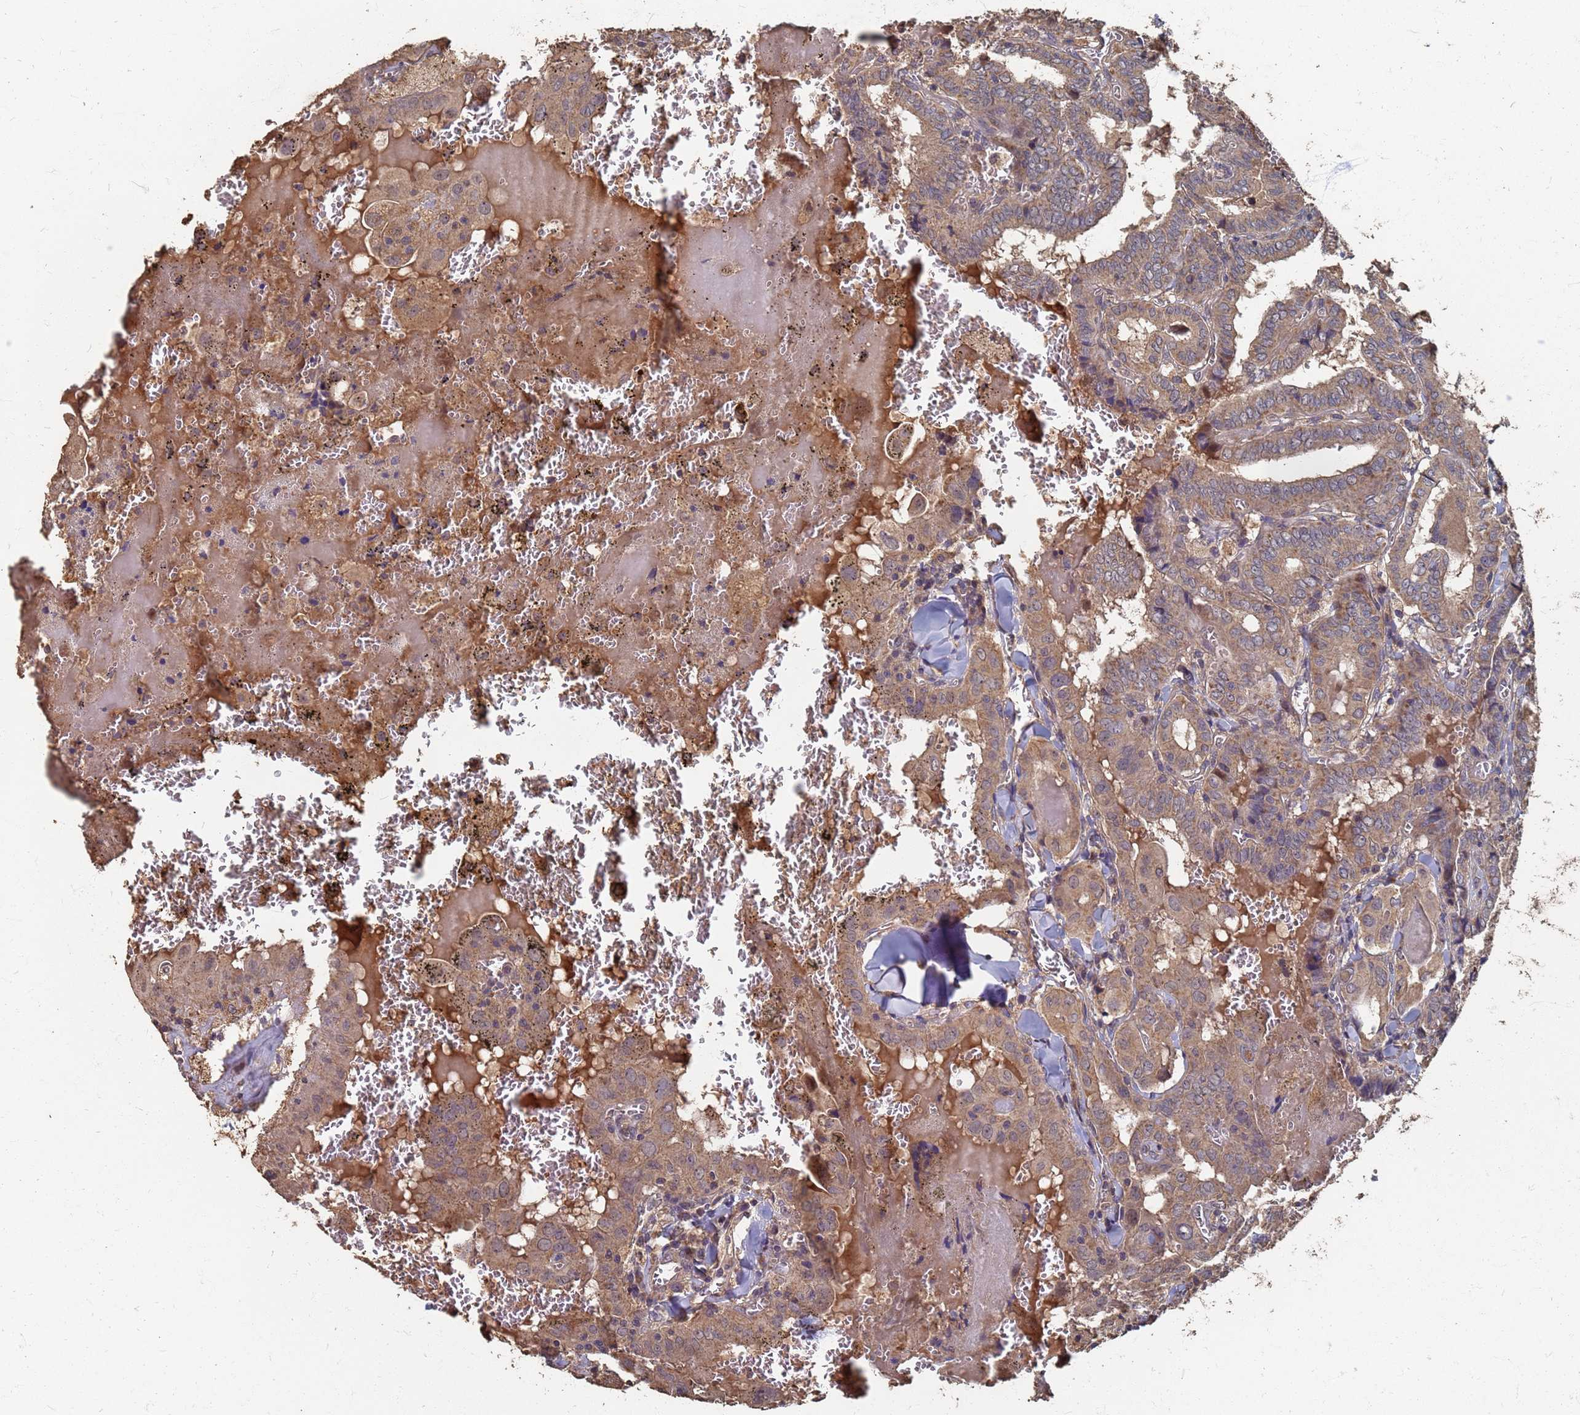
{"staining": {"intensity": "moderate", "quantity": ">75%", "location": "cytoplasmic/membranous"}, "tissue": "thyroid cancer", "cell_type": "Tumor cells", "image_type": "cancer", "snomed": [{"axis": "morphology", "description": "Papillary adenocarcinoma, NOS"}, {"axis": "topography", "description": "Thyroid gland"}], "caption": "A high-resolution micrograph shows immunohistochemistry (IHC) staining of thyroid cancer, which demonstrates moderate cytoplasmic/membranous positivity in approximately >75% of tumor cells.", "gene": "DPH5", "patient": {"sex": "female", "age": 72}}